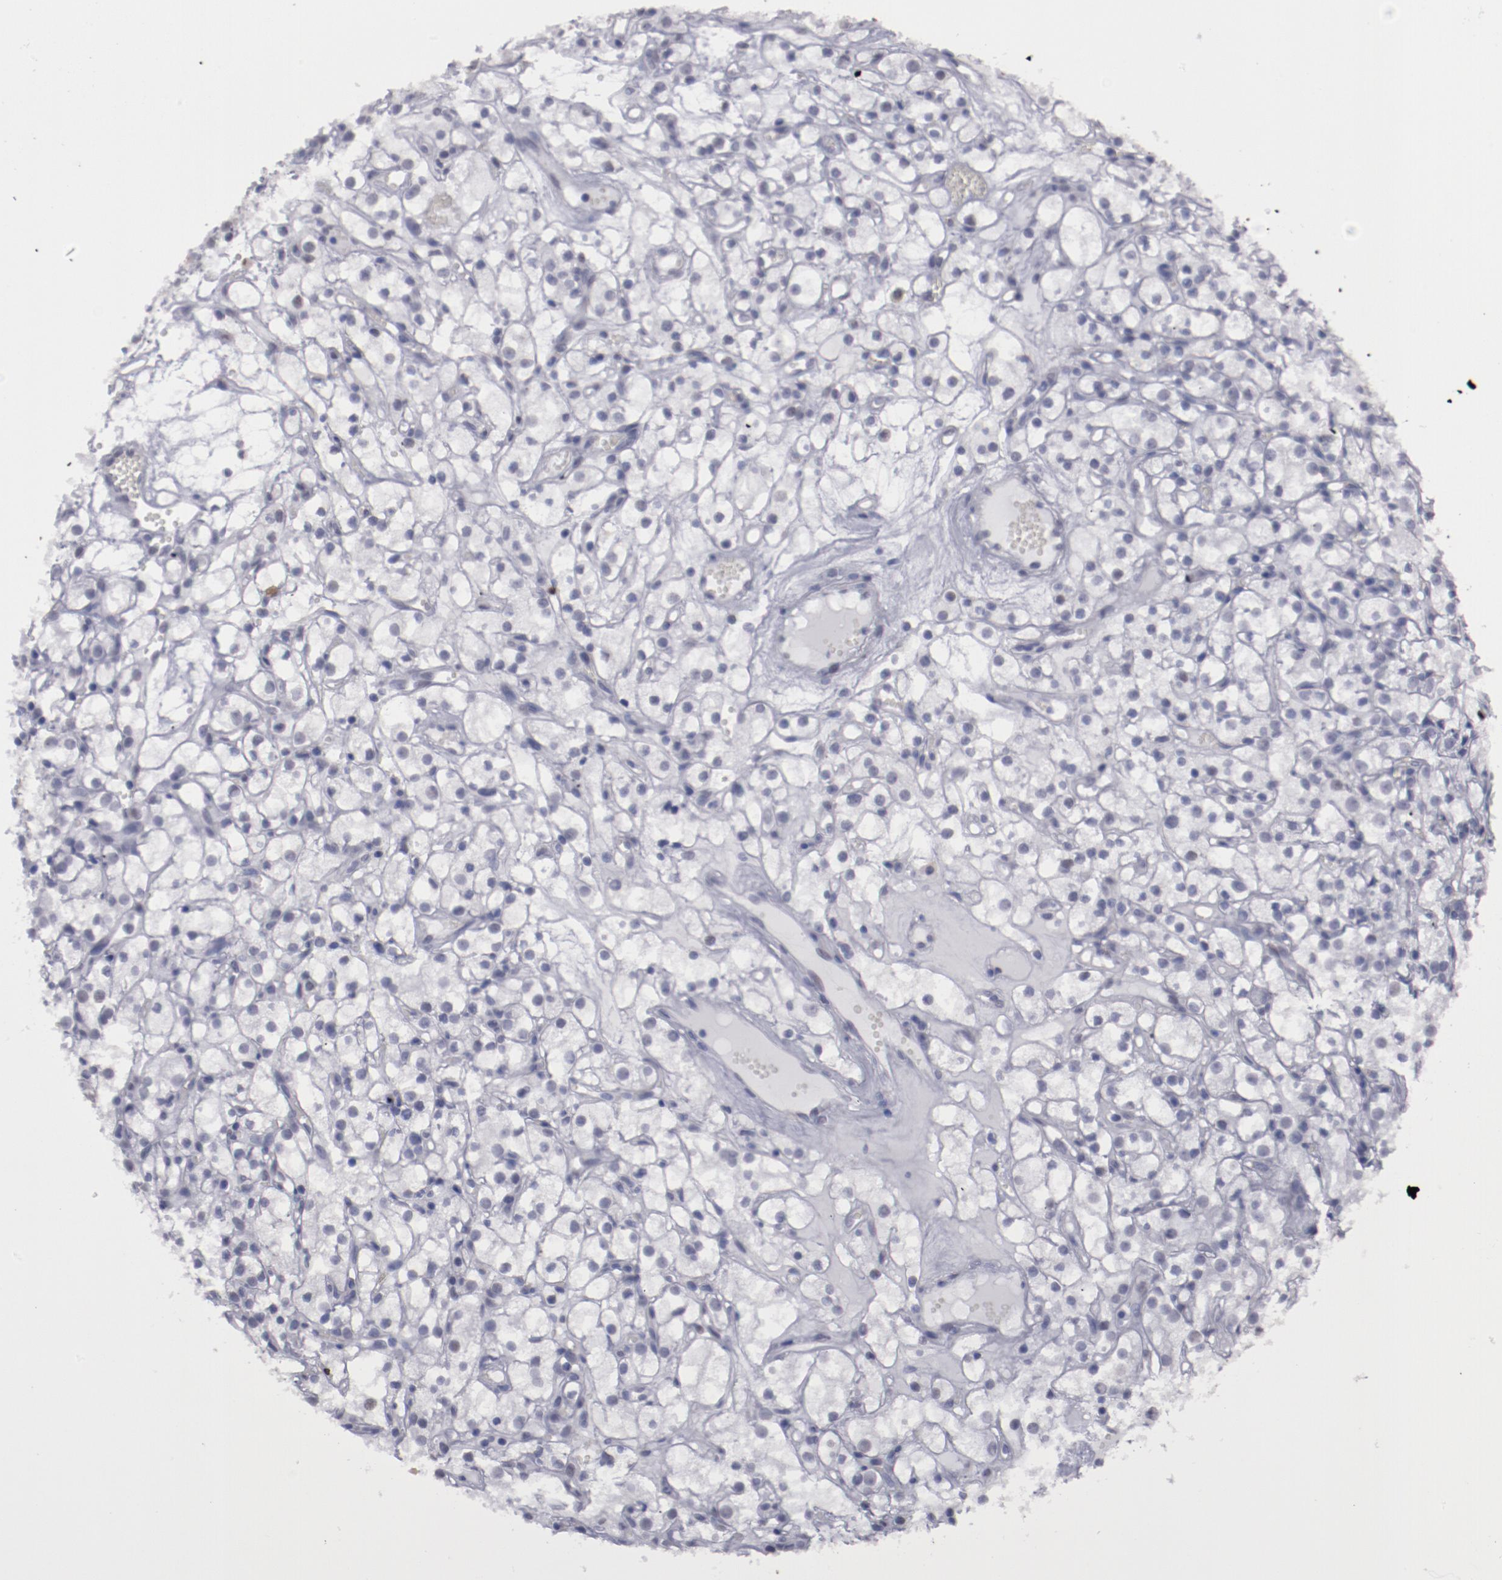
{"staining": {"intensity": "negative", "quantity": "none", "location": "none"}, "tissue": "renal cancer", "cell_type": "Tumor cells", "image_type": "cancer", "snomed": [{"axis": "morphology", "description": "Adenocarcinoma, NOS"}, {"axis": "topography", "description": "Kidney"}], "caption": "The histopathology image exhibits no significant expression in tumor cells of renal cancer (adenocarcinoma). (Brightfield microscopy of DAB (3,3'-diaminobenzidine) IHC at high magnification).", "gene": "IRF4", "patient": {"sex": "male", "age": 61}}